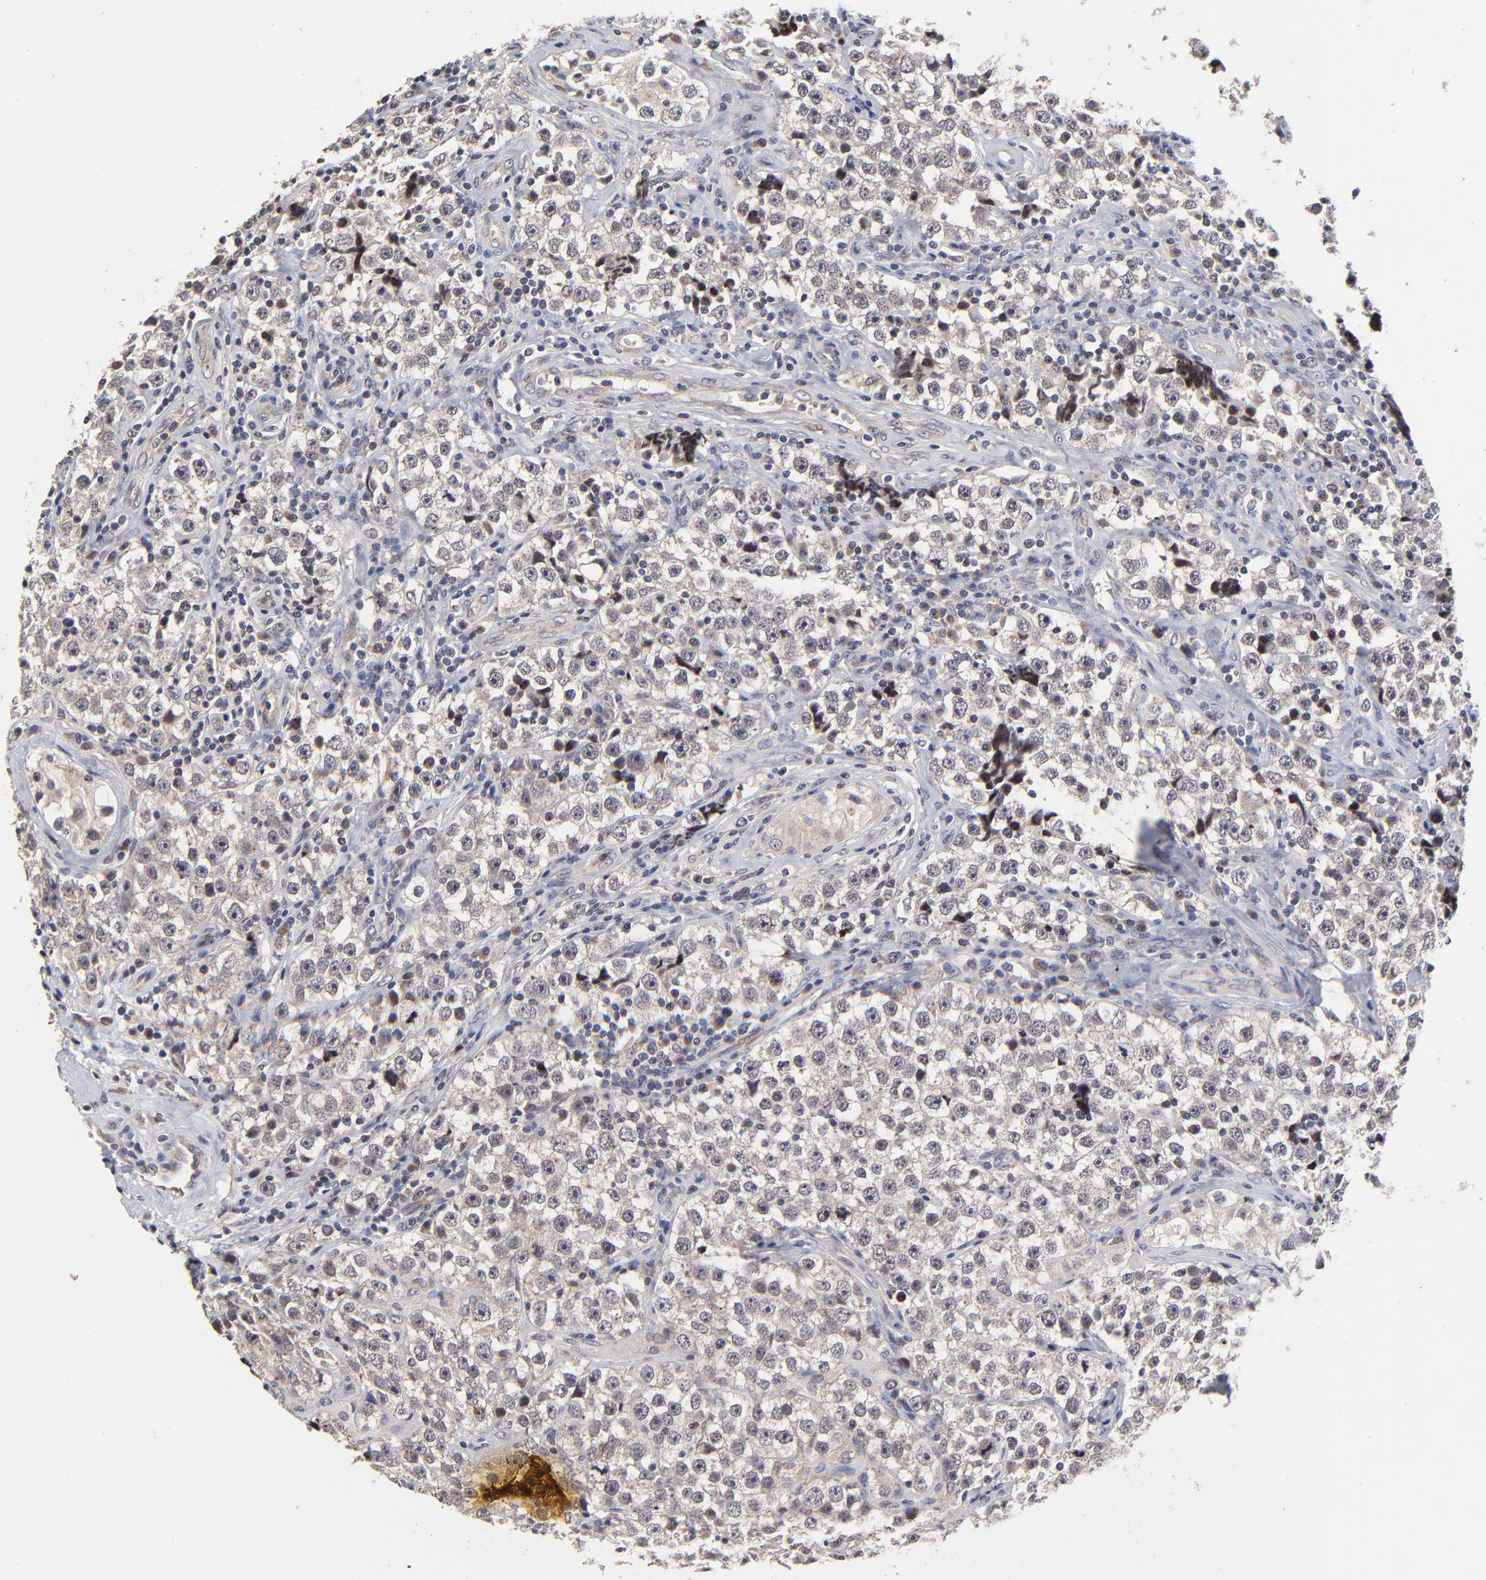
{"staining": {"intensity": "weak", "quantity": "<25%", "location": "cytoplasmic/membranous"}, "tissue": "testis cancer", "cell_type": "Tumor cells", "image_type": "cancer", "snomed": [{"axis": "morphology", "description": "Seminoma, NOS"}, {"axis": "topography", "description": "Testis"}], "caption": "The image exhibits no staining of tumor cells in testis cancer.", "gene": "FRMD8", "patient": {"sex": "male", "age": 32}}